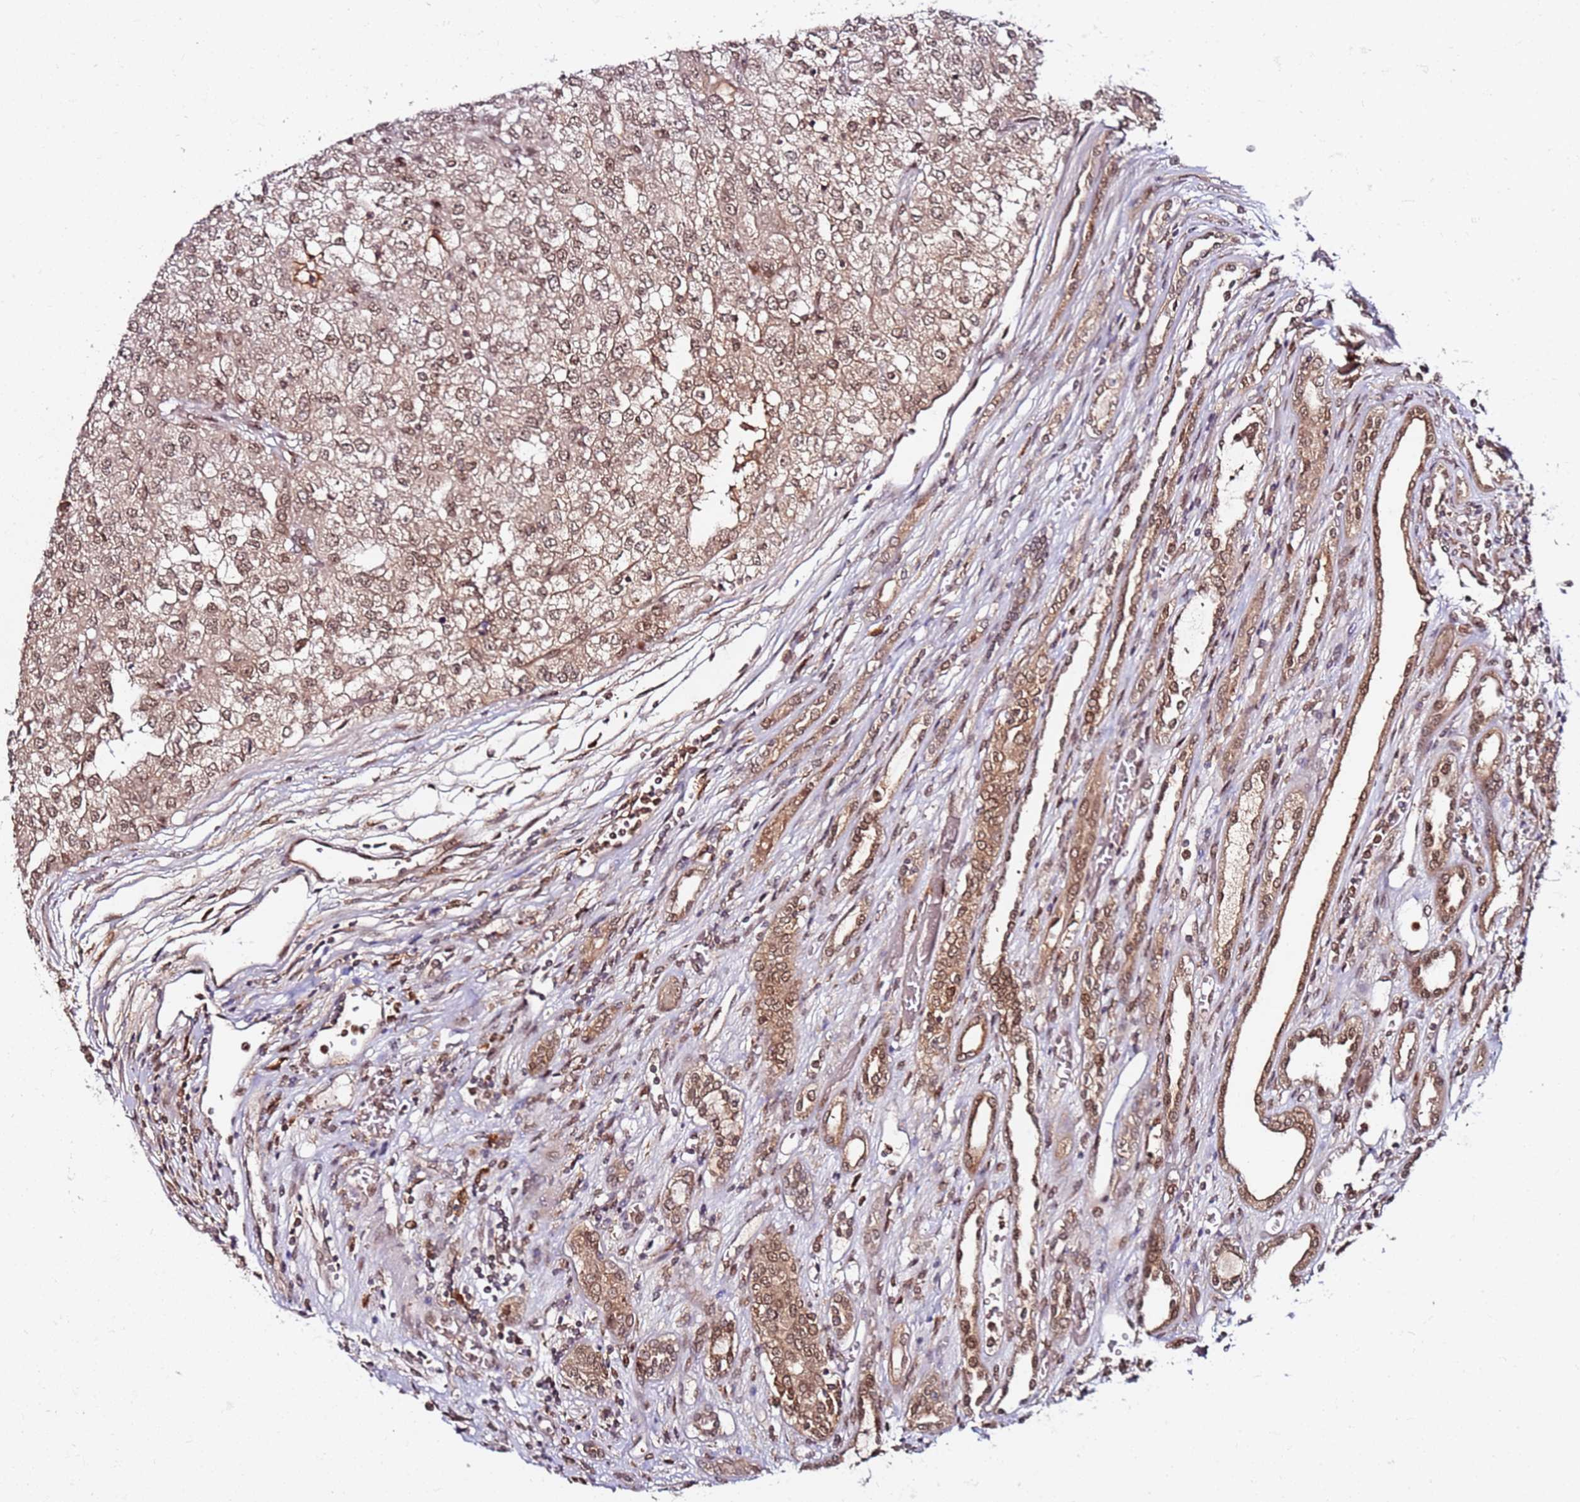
{"staining": {"intensity": "moderate", "quantity": ">75%", "location": "nuclear"}, "tissue": "renal cancer", "cell_type": "Tumor cells", "image_type": "cancer", "snomed": [{"axis": "morphology", "description": "Adenocarcinoma, NOS"}, {"axis": "topography", "description": "Kidney"}], "caption": "Human adenocarcinoma (renal) stained with a brown dye demonstrates moderate nuclear positive positivity in about >75% of tumor cells.", "gene": "RGS18", "patient": {"sex": "female", "age": 54}}